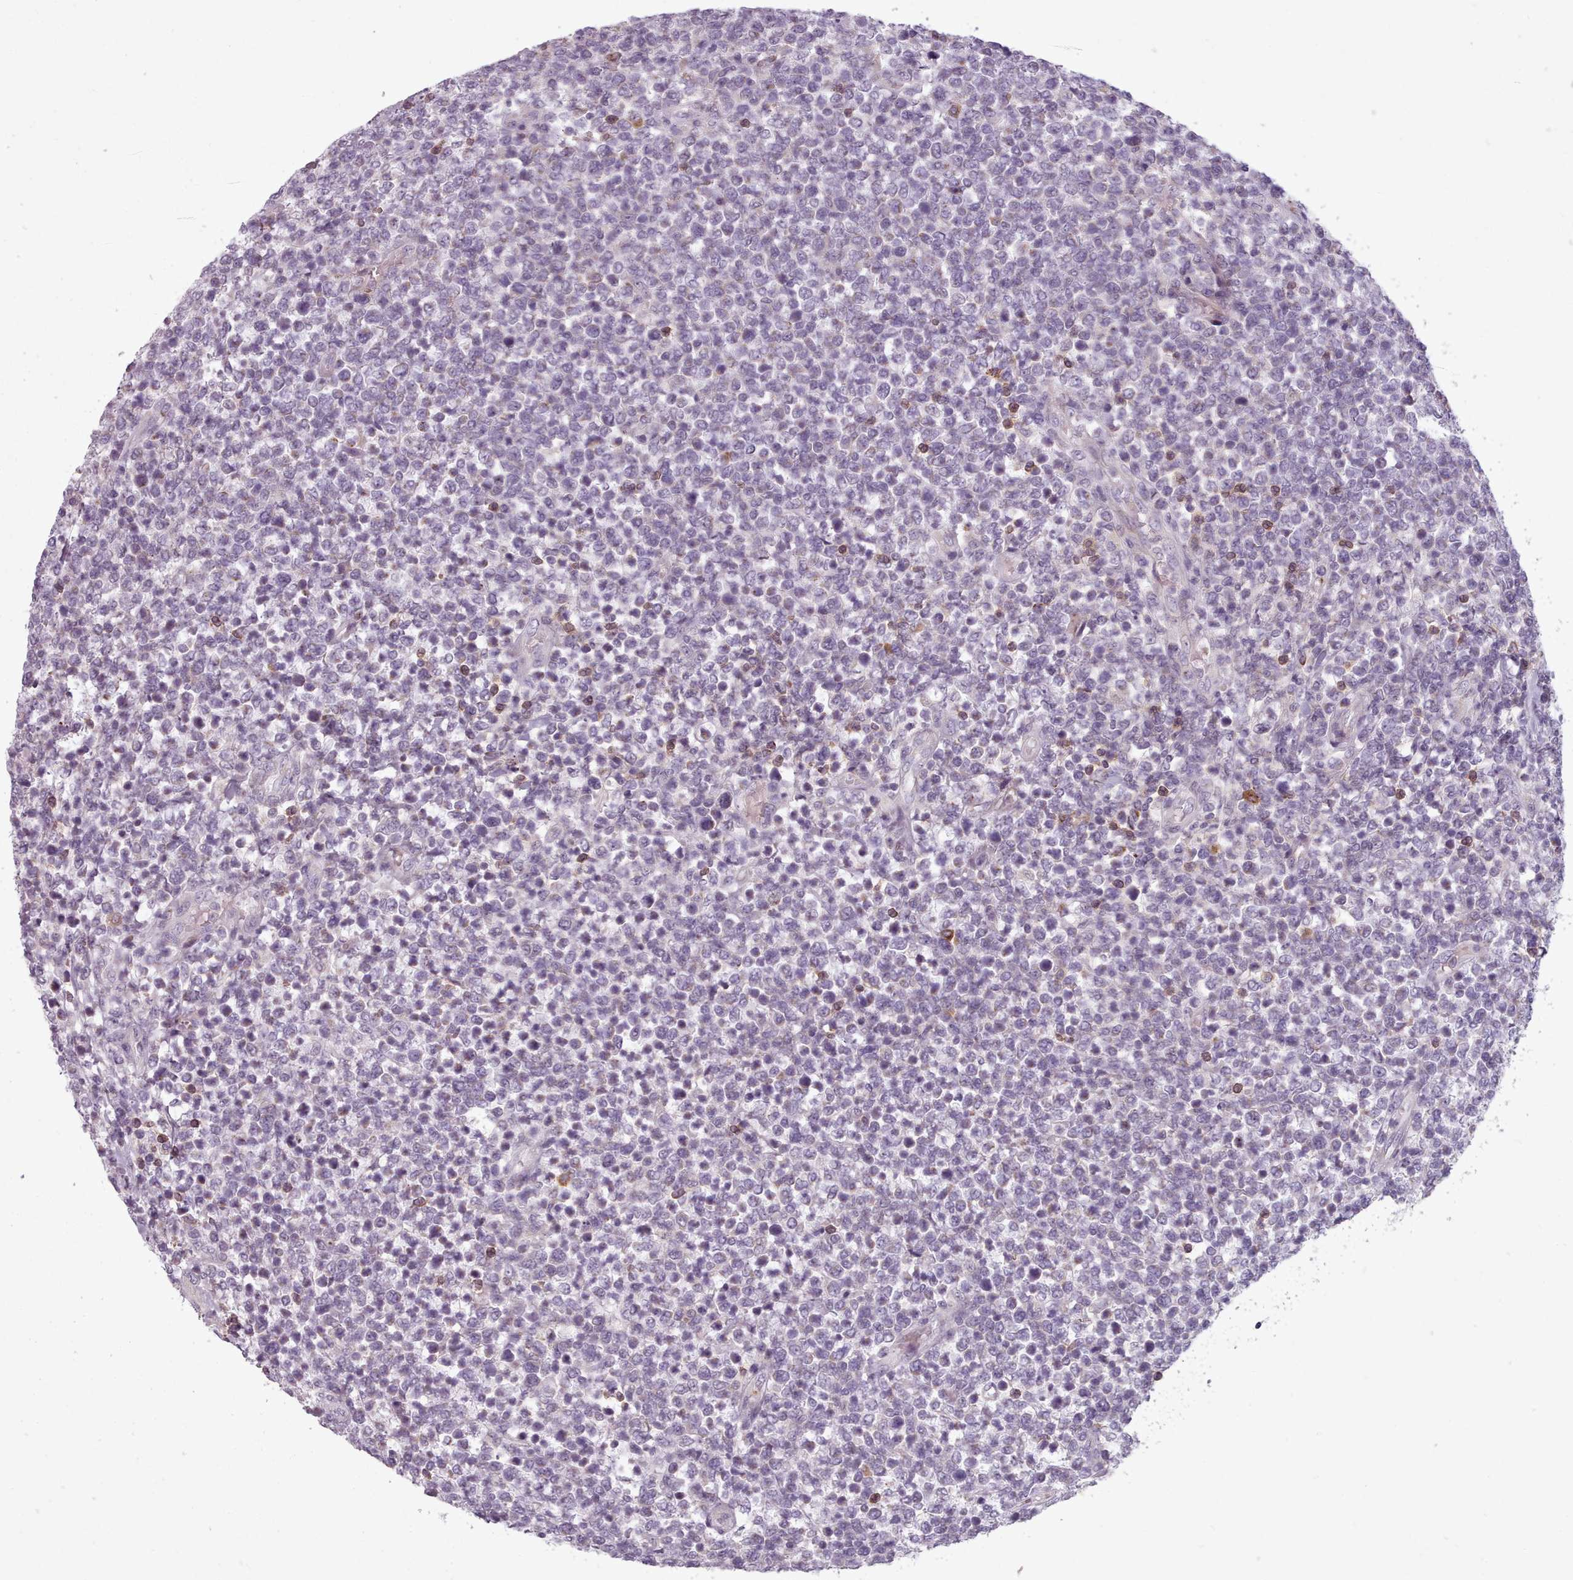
{"staining": {"intensity": "negative", "quantity": "none", "location": "none"}, "tissue": "lymphoma", "cell_type": "Tumor cells", "image_type": "cancer", "snomed": [{"axis": "morphology", "description": "Malignant lymphoma, non-Hodgkin's type, High grade"}, {"axis": "topography", "description": "Soft tissue"}], "caption": "The immunohistochemistry micrograph has no significant positivity in tumor cells of lymphoma tissue.", "gene": "LAPTM5", "patient": {"sex": "female", "age": 56}}